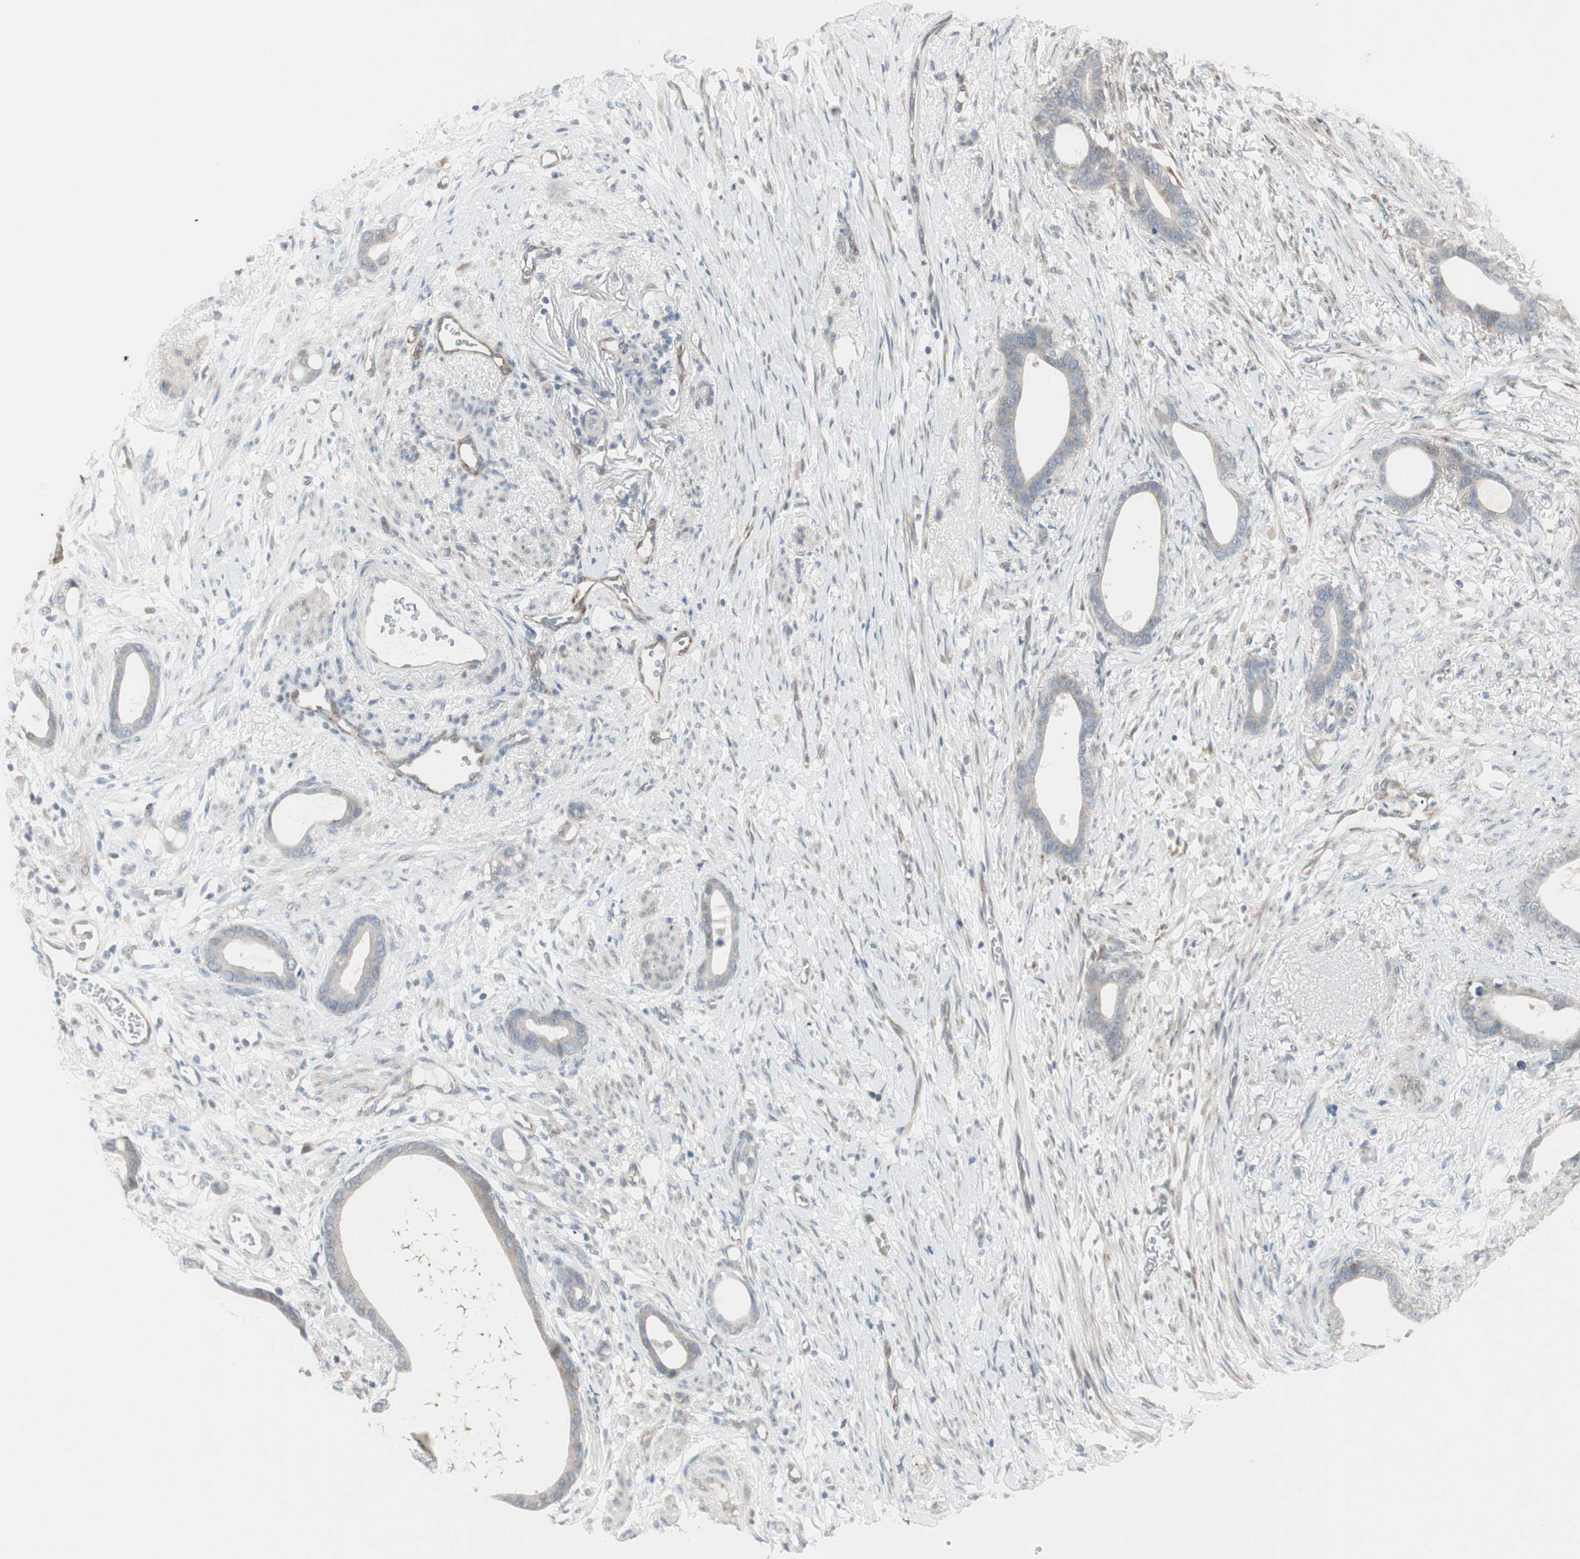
{"staining": {"intensity": "weak", "quantity": ">75%", "location": "cytoplasmic/membranous"}, "tissue": "stomach cancer", "cell_type": "Tumor cells", "image_type": "cancer", "snomed": [{"axis": "morphology", "description": "Adenocarcinoma, NOS"}, {"axis": "topography", "description": "Stomach"}], "caption": "Human stomach adenocarcinoma stained with a protein marker exhibits weak staining in tumor cells.", "gene": "ZFP36", "patient": {"sex": "female", "age": 75}}